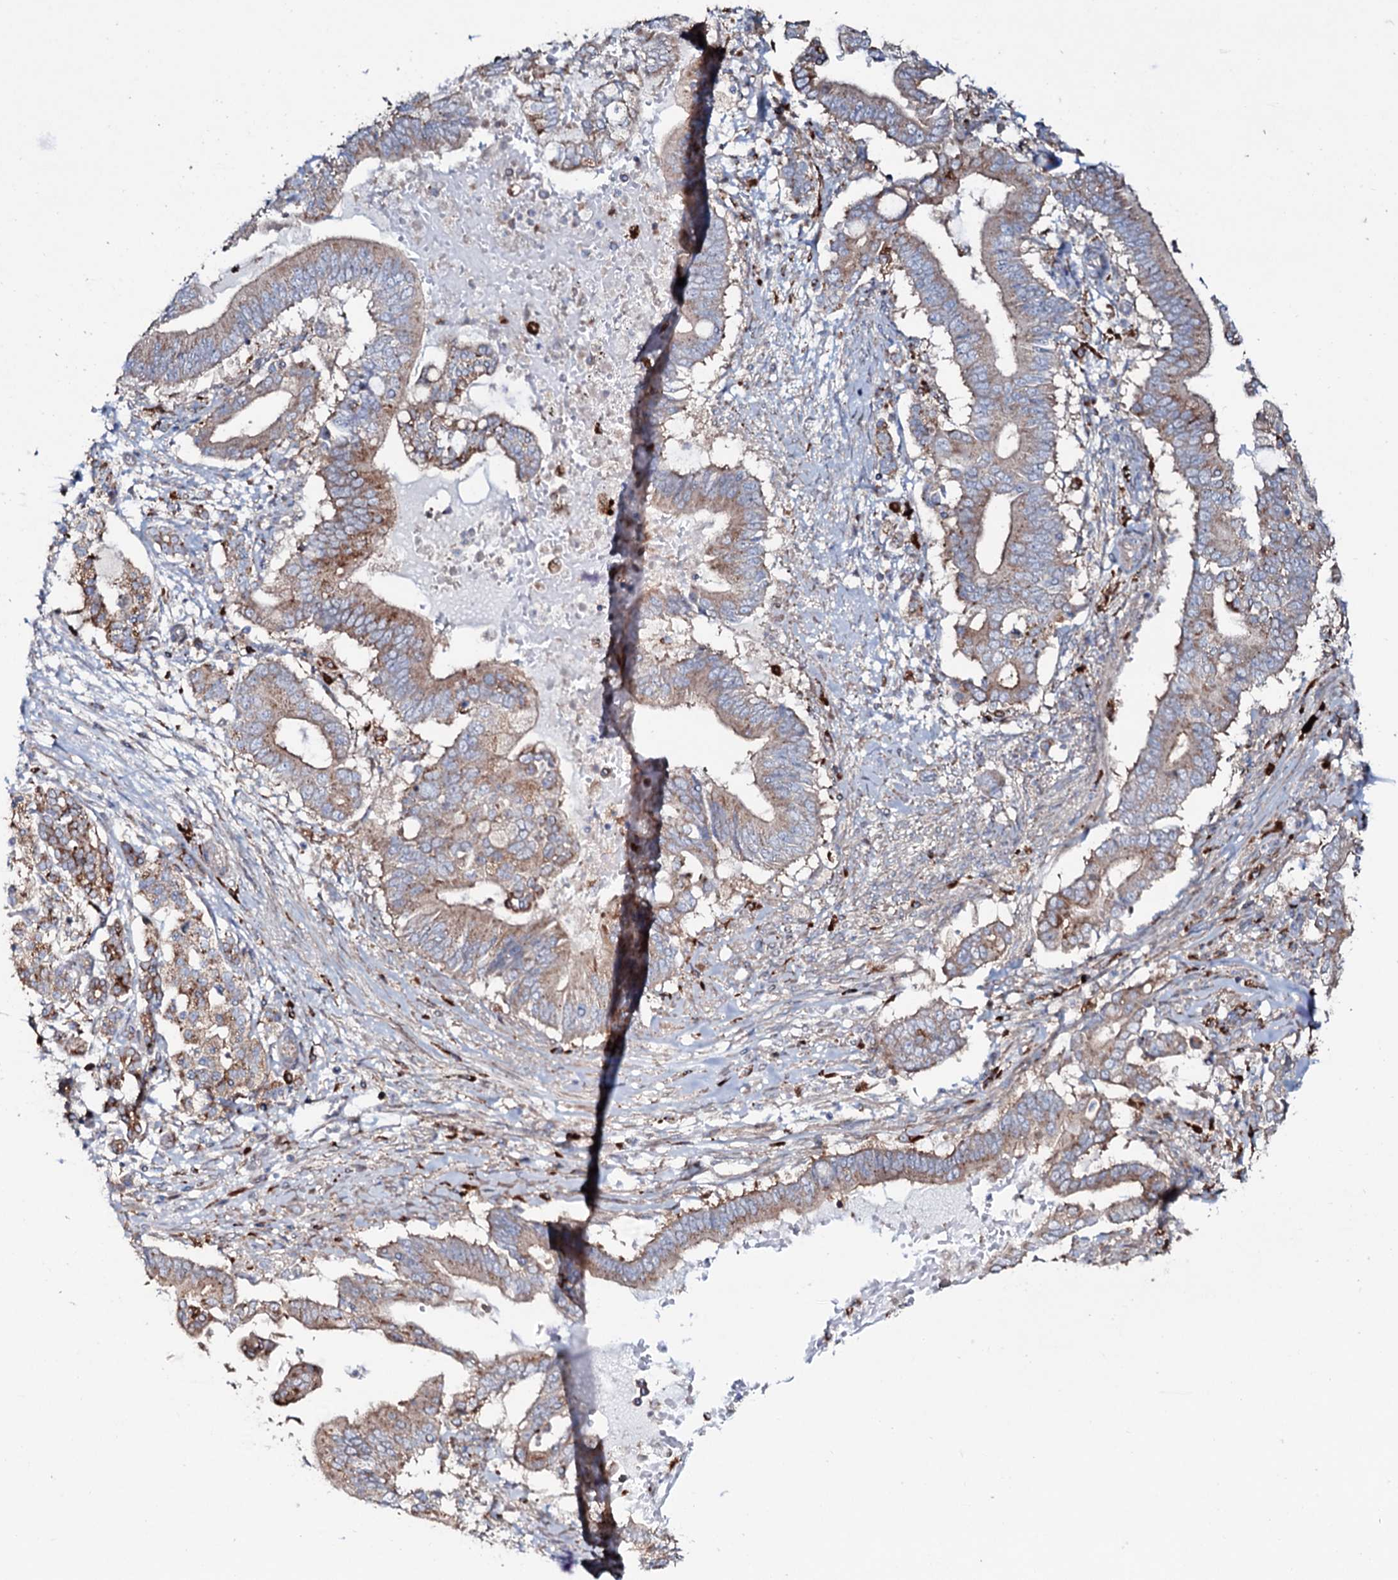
{"staining": {"intensity": "moderate", "quantity": ">75%", "location": "cytoplasmic/membranous"}, "tissue": "pancreatic cancer", "cell_type": "Tumor cells", "image_type": "cancer", "snomed": [{"axis": "morphology", "description": "Adenocarcinoma, NOS"}, {"axis": "topography", "description": "Pancreas"}], "caption": "Moderate cytoplasmic/membranous expression for a protein is seen in approximately >75% of tumor cells of adenocarcinoma (pancreatic) using immunohistochemistry (IHC).", "gene": "P2RX4", "patient": {"sex": "male", "age": 68}}